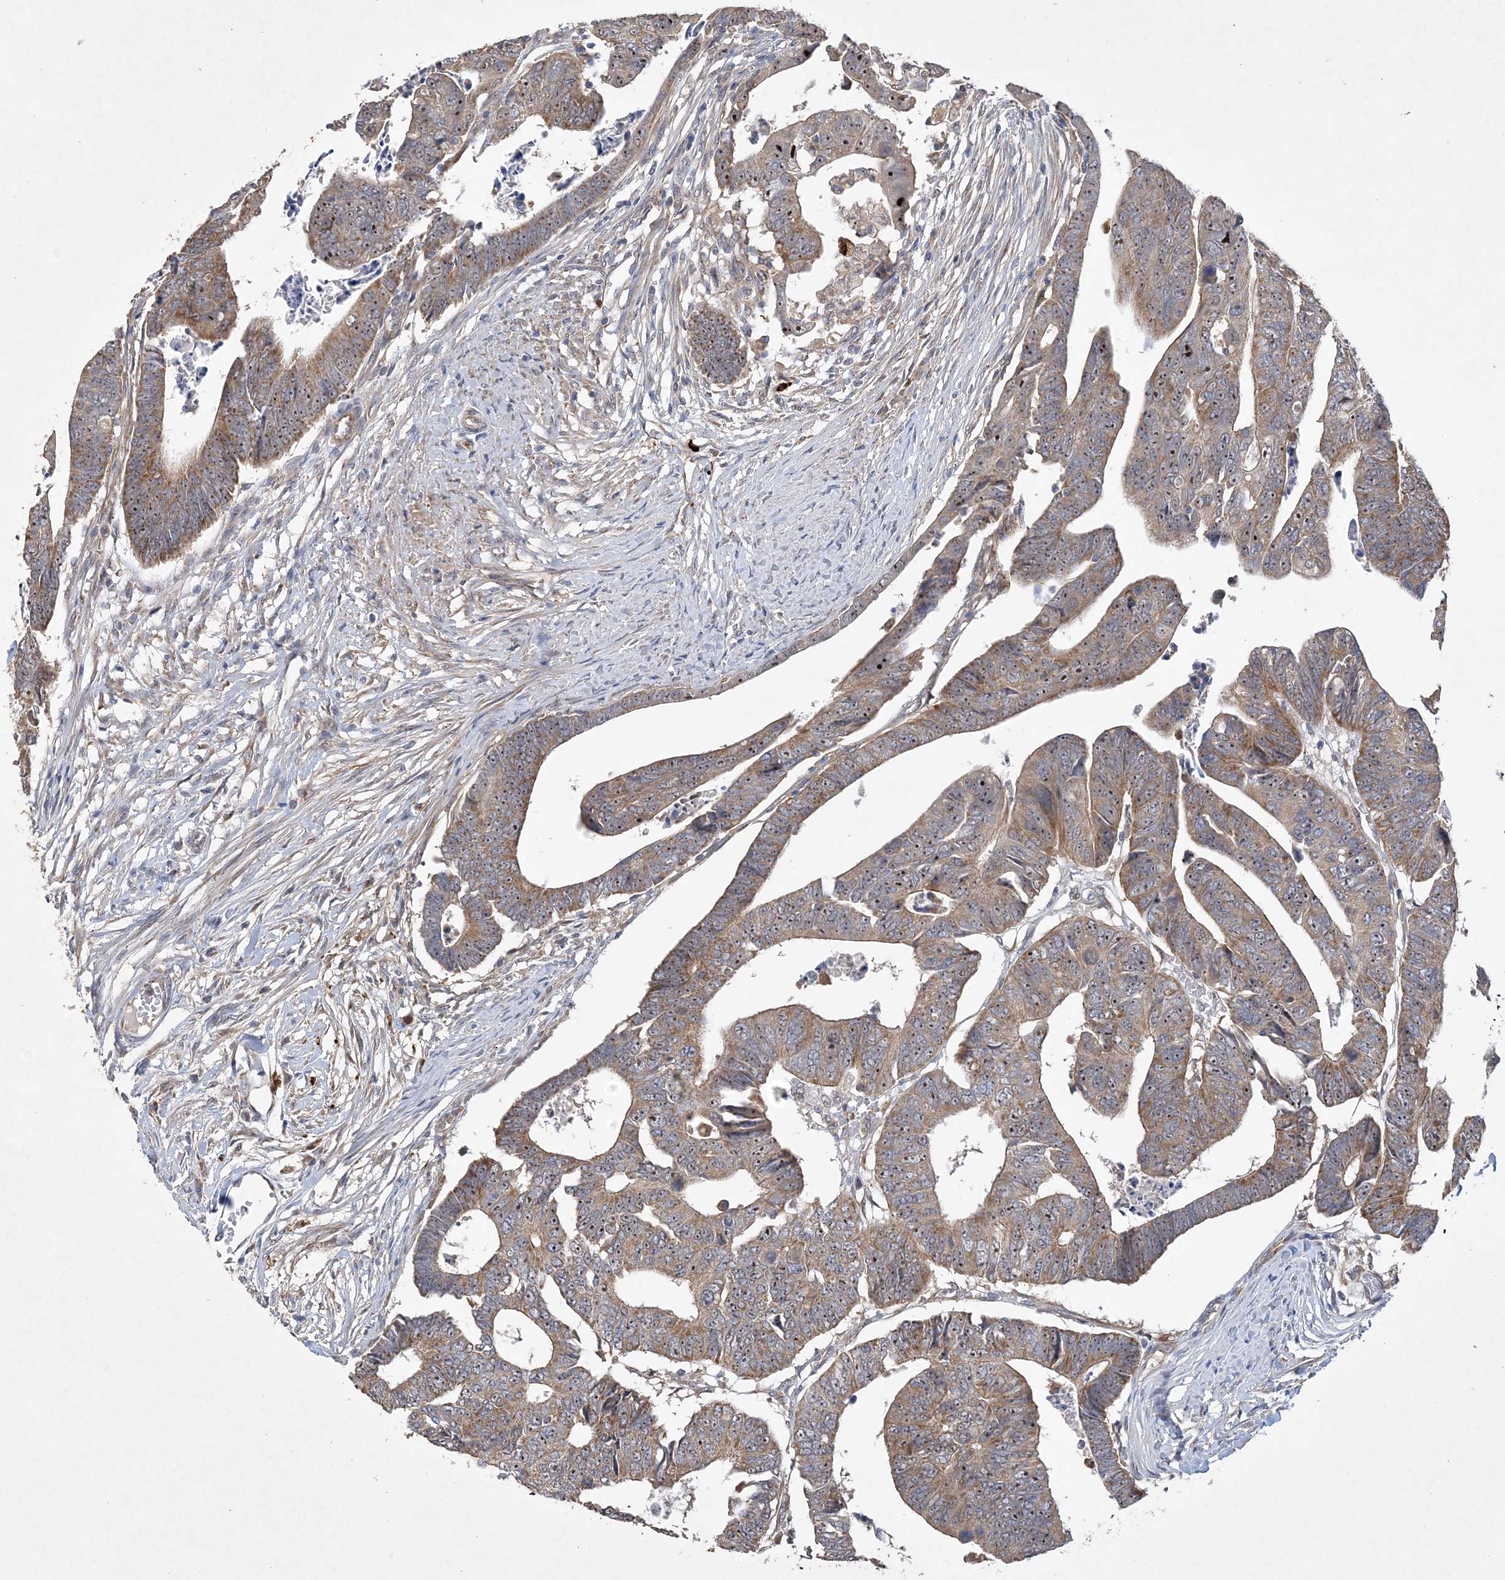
{"staining": {"intensity": "moderate", "quantity": ">75%", "location": "cytoplasmic/membranous,nuclear"}, "tissue": "colorectal cancer", "cell_type": "Tumor cells", "image_type": "cancer", "snomed": [{"axis": "morphology", "description": "Adenocarcinoma, NOS"}, {"axis": "topography", "description": "Rectum"}], "caption": "Immunohistochemistry (IHC) of human colorectal cancer (adenocarcinoma) demonstrates medium levels of moderate cytoplasmic/membranous and nuclear staining in approximately >75% of tumor cells.", "gene": "FEZ2", "patient": {"sex": "female", "age": 65}}